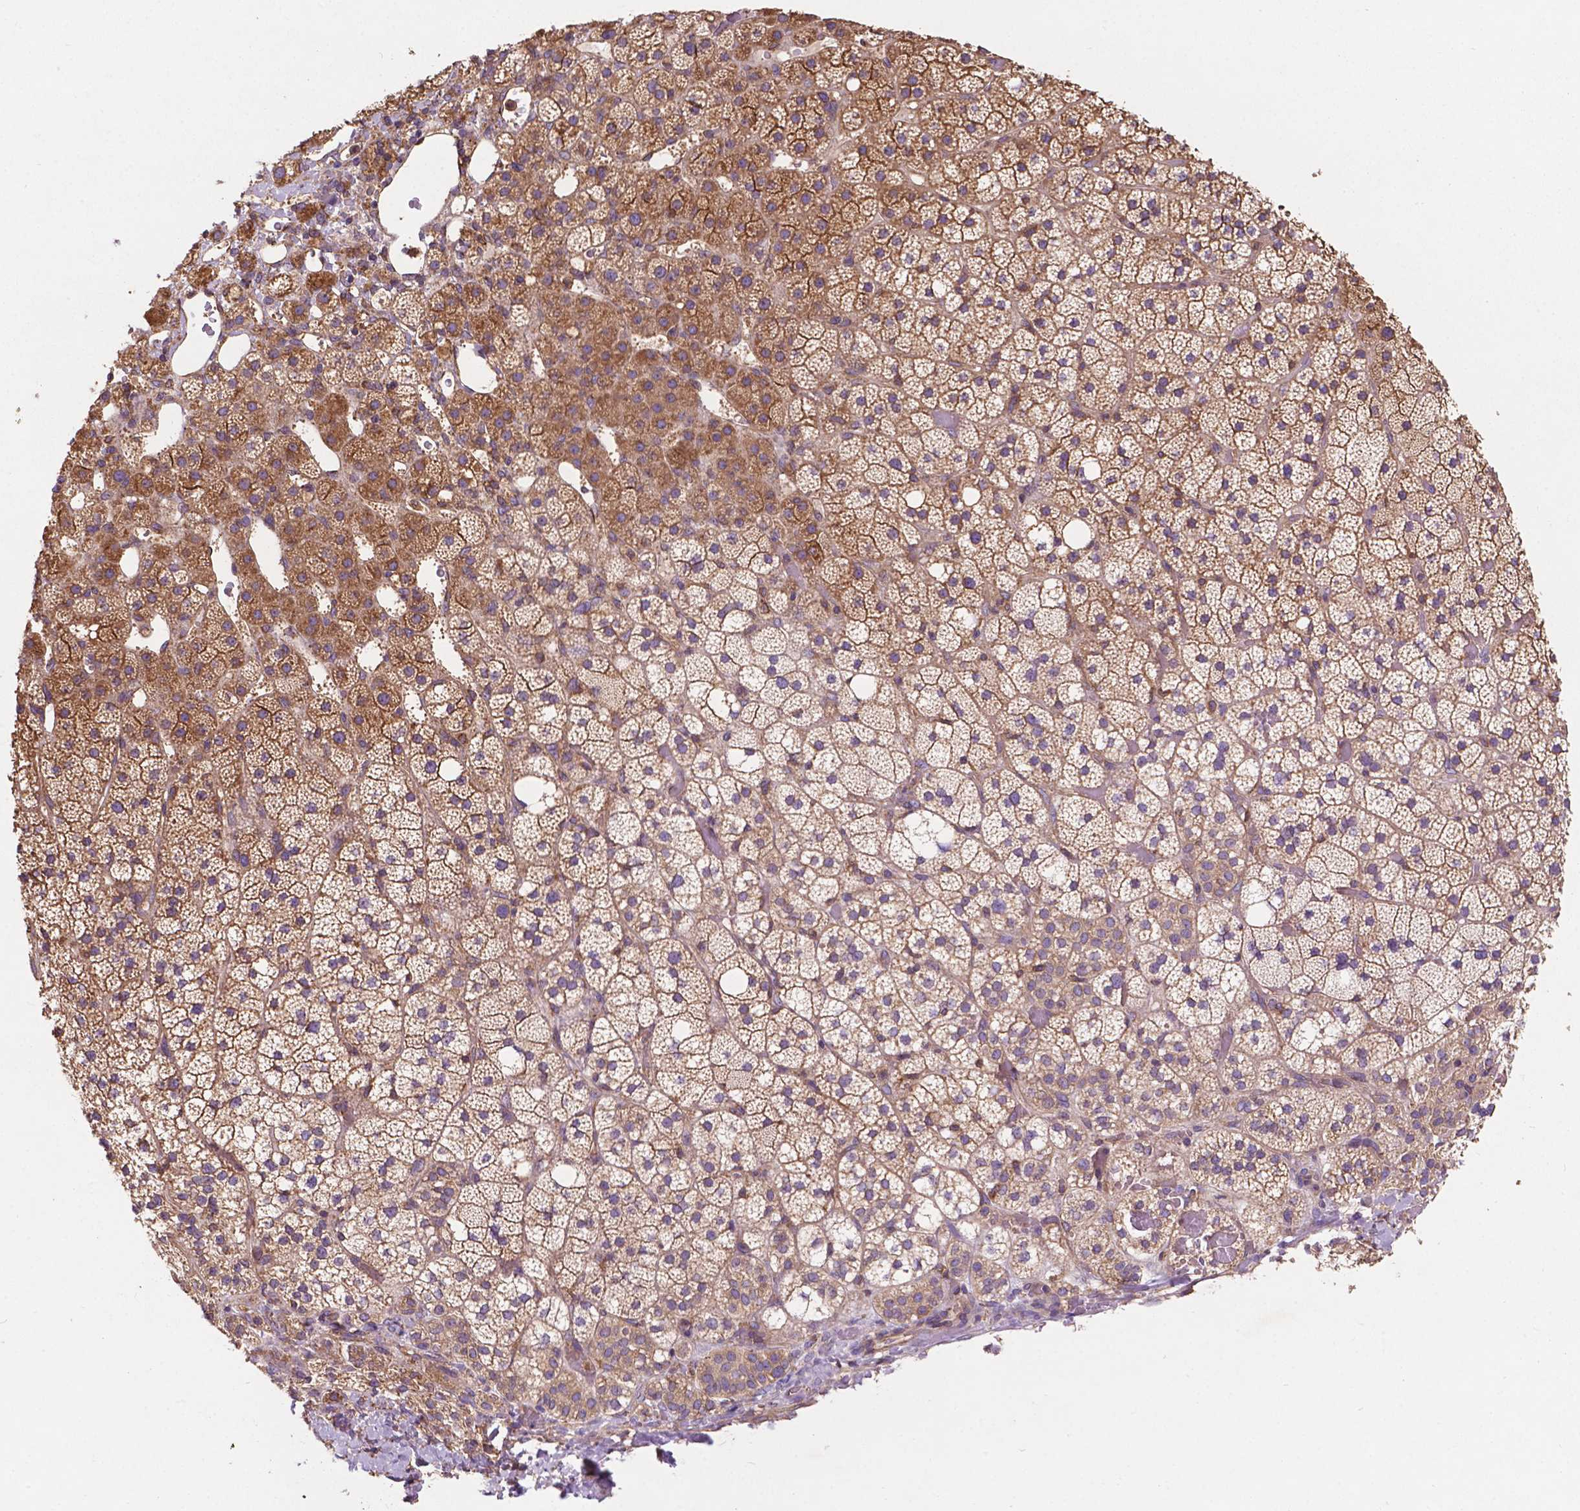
{"staining": {"intensity": "moderate", "quantity": ">75%", "location": "cytoplasmic/membranous"}, "tissue": "adrenal gland", "cell_type": "Glandular cells", "image_type": "normal", "snomed": [{"axis": "morphology", "description": "Normal tissue, NOS"}, {"axis": "topography", "description": "Adrenal gland"}], "caption": "Immunohistochemistry (IHC) image of normal human adrenal gland stained for a protein (brown), which displays medium levels of moderate cytoplasmic/membranous staining in about >75% of glandular cells.", "gene": "CCDC71L", "patient": {"sex": "male", "age": 53}}